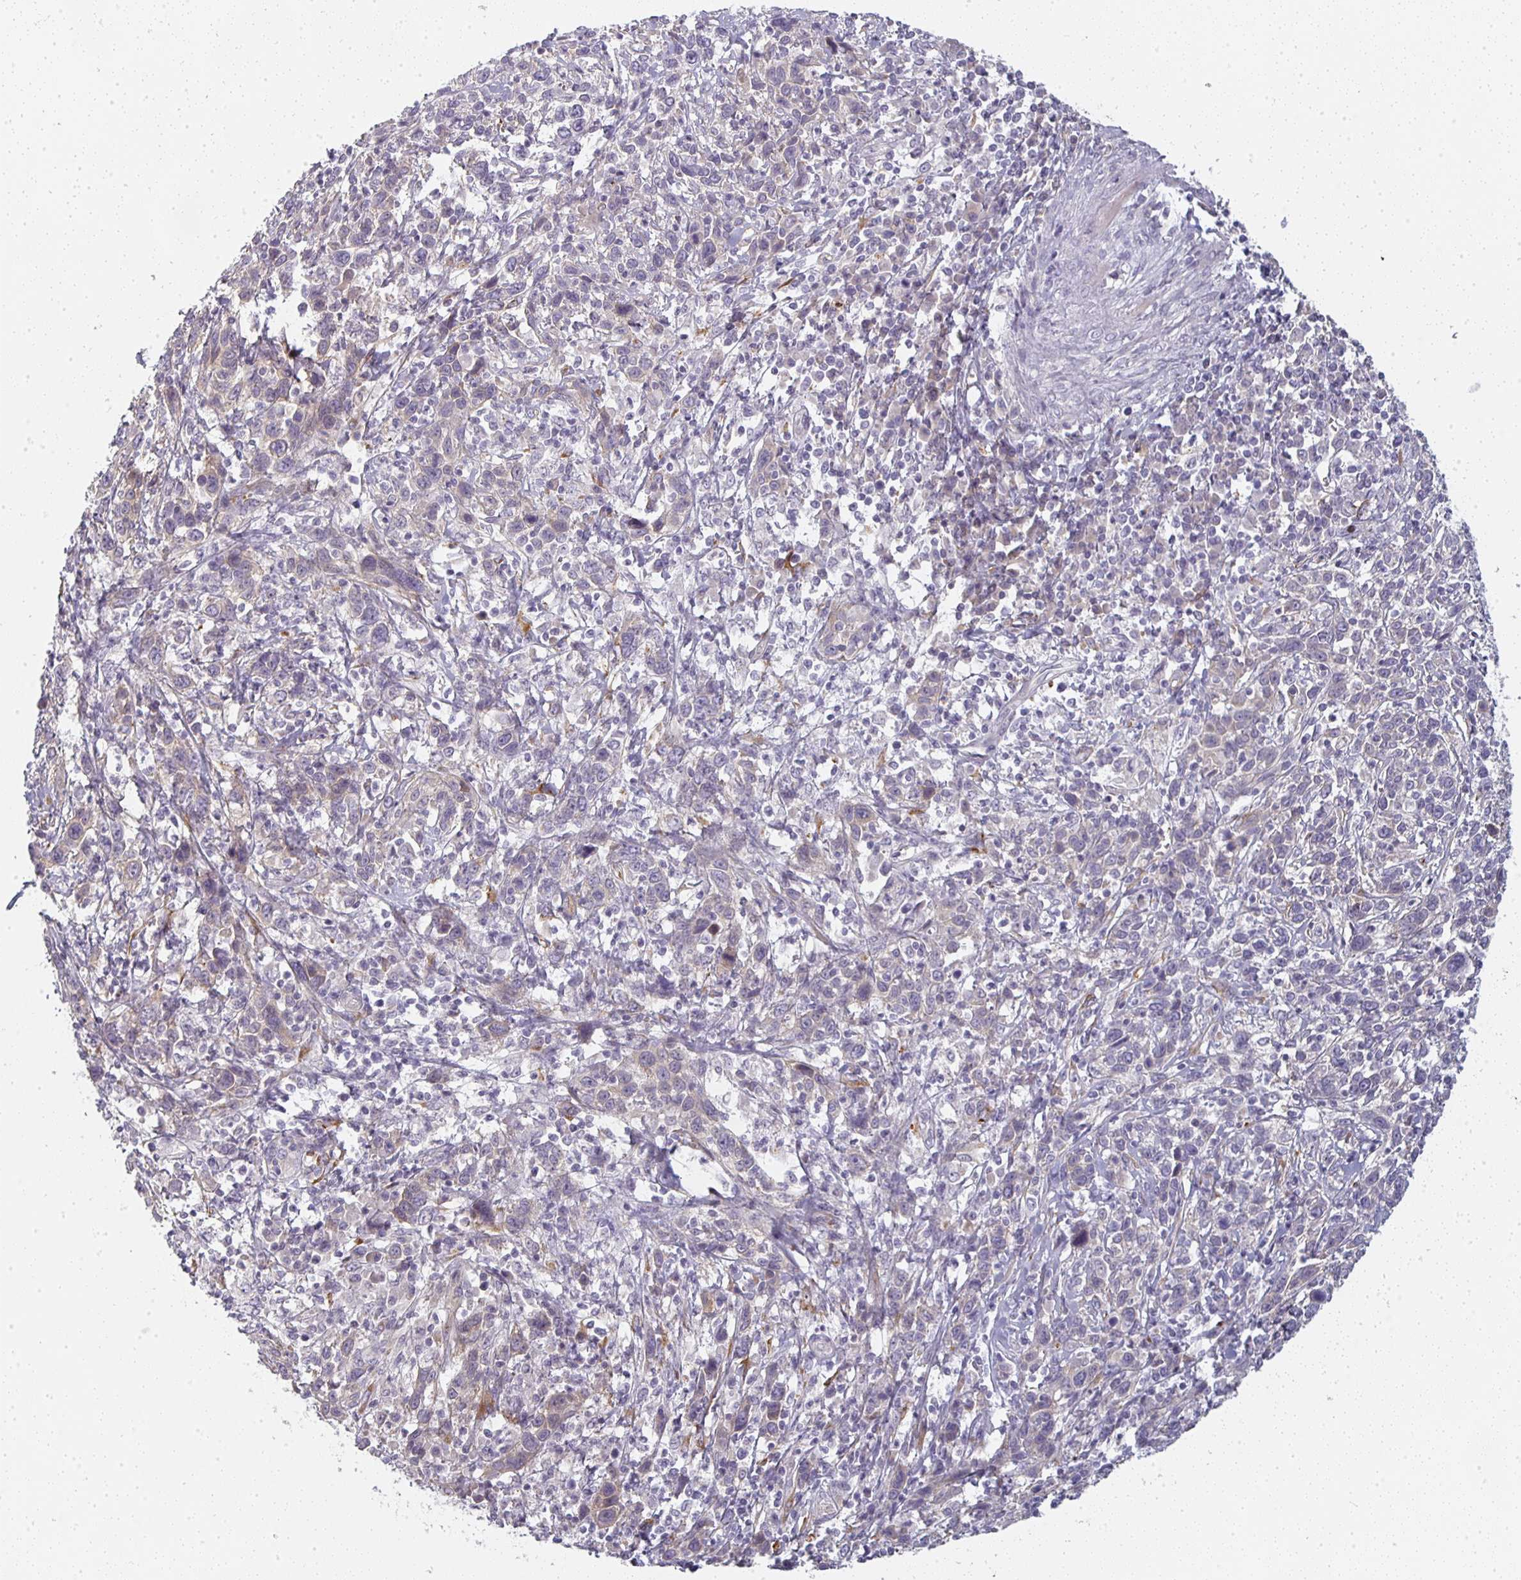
{"staining": {"intensity": "weak", "quantity": "<25%", "location": "cytoplasmic/membranous"}, "tissue": "cervical cancer", "cell_type": "Tumor cells", "image_type": "cancer", "snomed": [{"axis": "morphology", "description": "Squamous cell carcinoma, NOS"}, {"axis": "topography", "description": "Cervix"}], "caption": "An image of squamous cell carcinoma (cervical) stained for a protein displays no brown staining in tumor cells. (DAB IHC visualized using brightfield microscopy, high magnification).", "gene": "CTHRC1", "patient": {"sex": "female", "age": 46}}